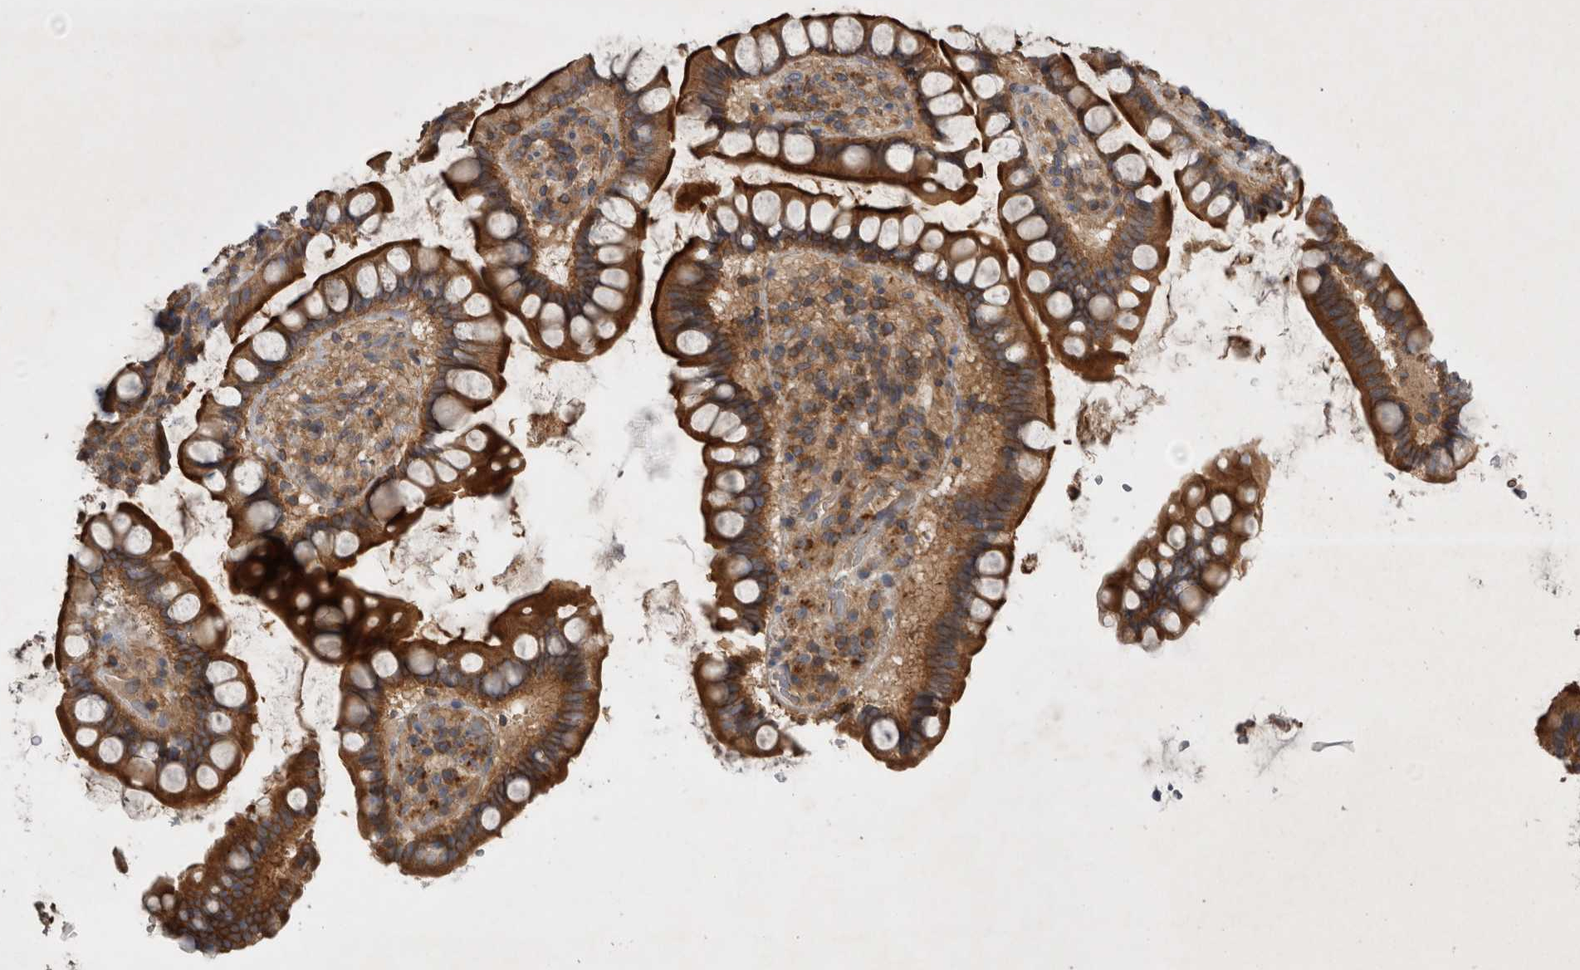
{"staining": {"intensity": "strong", "quantity": ">75%", "location": "cytoplasmic/membranous"}, "tissue": "small intestine", "cell_type": "Glandular cells", "image_type": "normal", "snomed": [{"axis": "morphology", "description": "Normal tissue, NOS"}, {"axis": "topography", "description": "Smooth muscle"}, {"axis": "topography", "description": "Small intestine"}], "caption": "The immunohistochemical stain shows strong cytoplasmic/membranous staining in glandular cells of unremarkable small intestine. The staining is performed using DAB (3,3'-diaminobenzidine) brown chromogen to label protein expression. The nuclei are counter-stained blue using hematoxylin.", "gene": "SCARA5", "patient": {"sex": "female", "age": 84}}